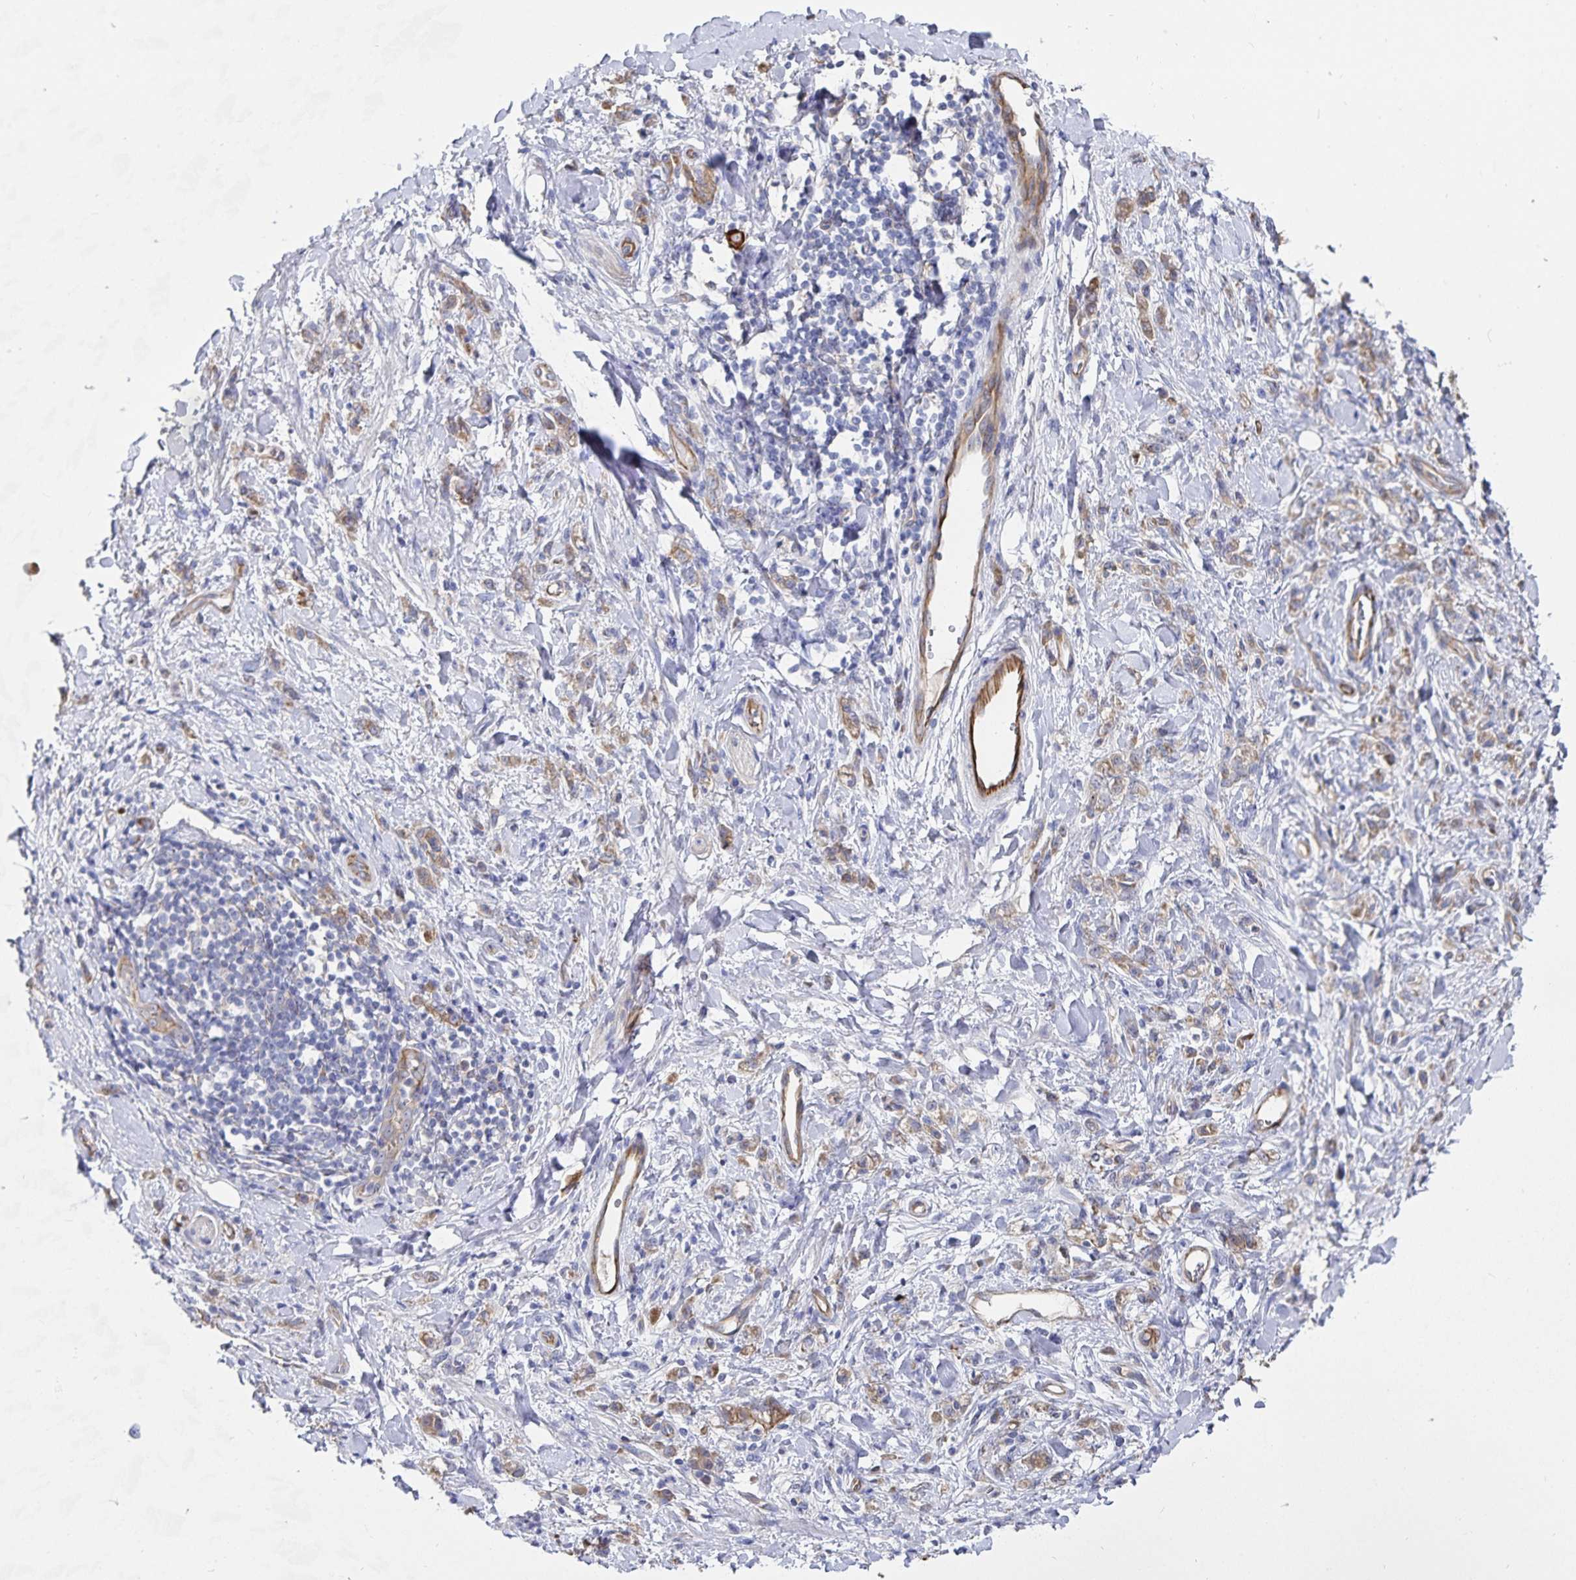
{"staining": {"intensity": "moderate", "quantity": ">75%", "location": "cytoplasmic/membranous"}, "tissue": "stomach cancer", "cell_type": "Tumor cells", "image_type": "cancer", "snomed": [{"axis": "morphology", "description": "Adenocarcinoma, NOS"}, {"axis": "topography", "description": "Stomach"}], "caption": "Immunohistochemistry micrograph of adenocarcinoma (stomach) stained for a protein (brown), which demonstrates medium levels of moderate cytoplasmic/membranous expression in approximately >75% of tumor cells.", "gene": "SSTR1", "patient": {"sex": "male", "age": 77}}